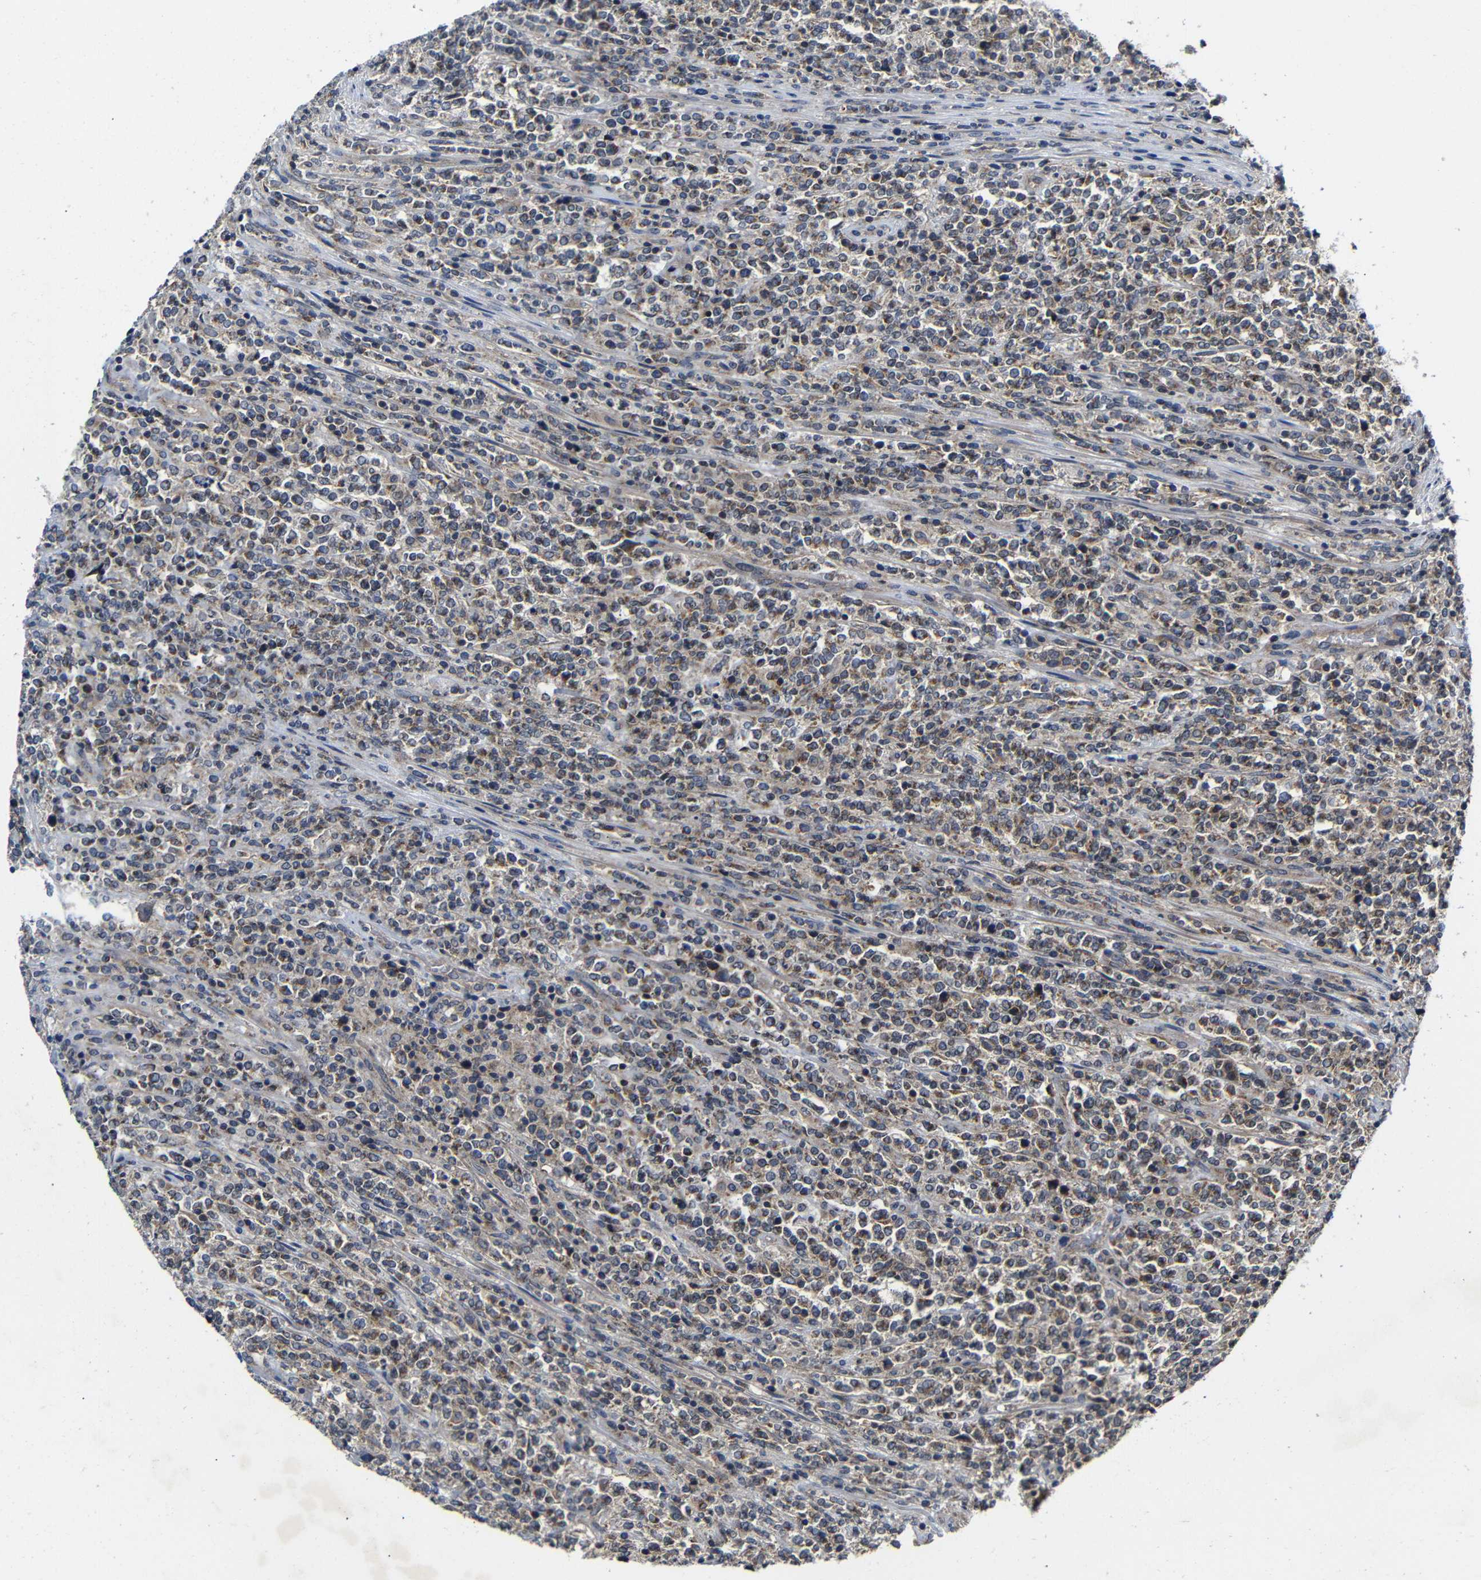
{"staining": {"intensity": "moderate", "quantity": "25%-75%", "location": "cytoplasmic/membranous"}, "tissue": "lymphoma", "cell_type": "Tumor cells", "image_type": "cancer", "snomed": [{"axis": "morphology", "description": "Malignant lymphoma, non-Hodgkin's type, High grade"}, {"axis": "topography", "description": "Soft tissue"}], "caption": "A medium amount of moderate cytoplasmic/membranous expression is appreciated in about 25%-75% of tumor cells in lymphoma tissue. (IHC, brightfield microscopy, high magnification).", "gene": "LPAR5", "patient": {"sex": "male", "age": 18}}